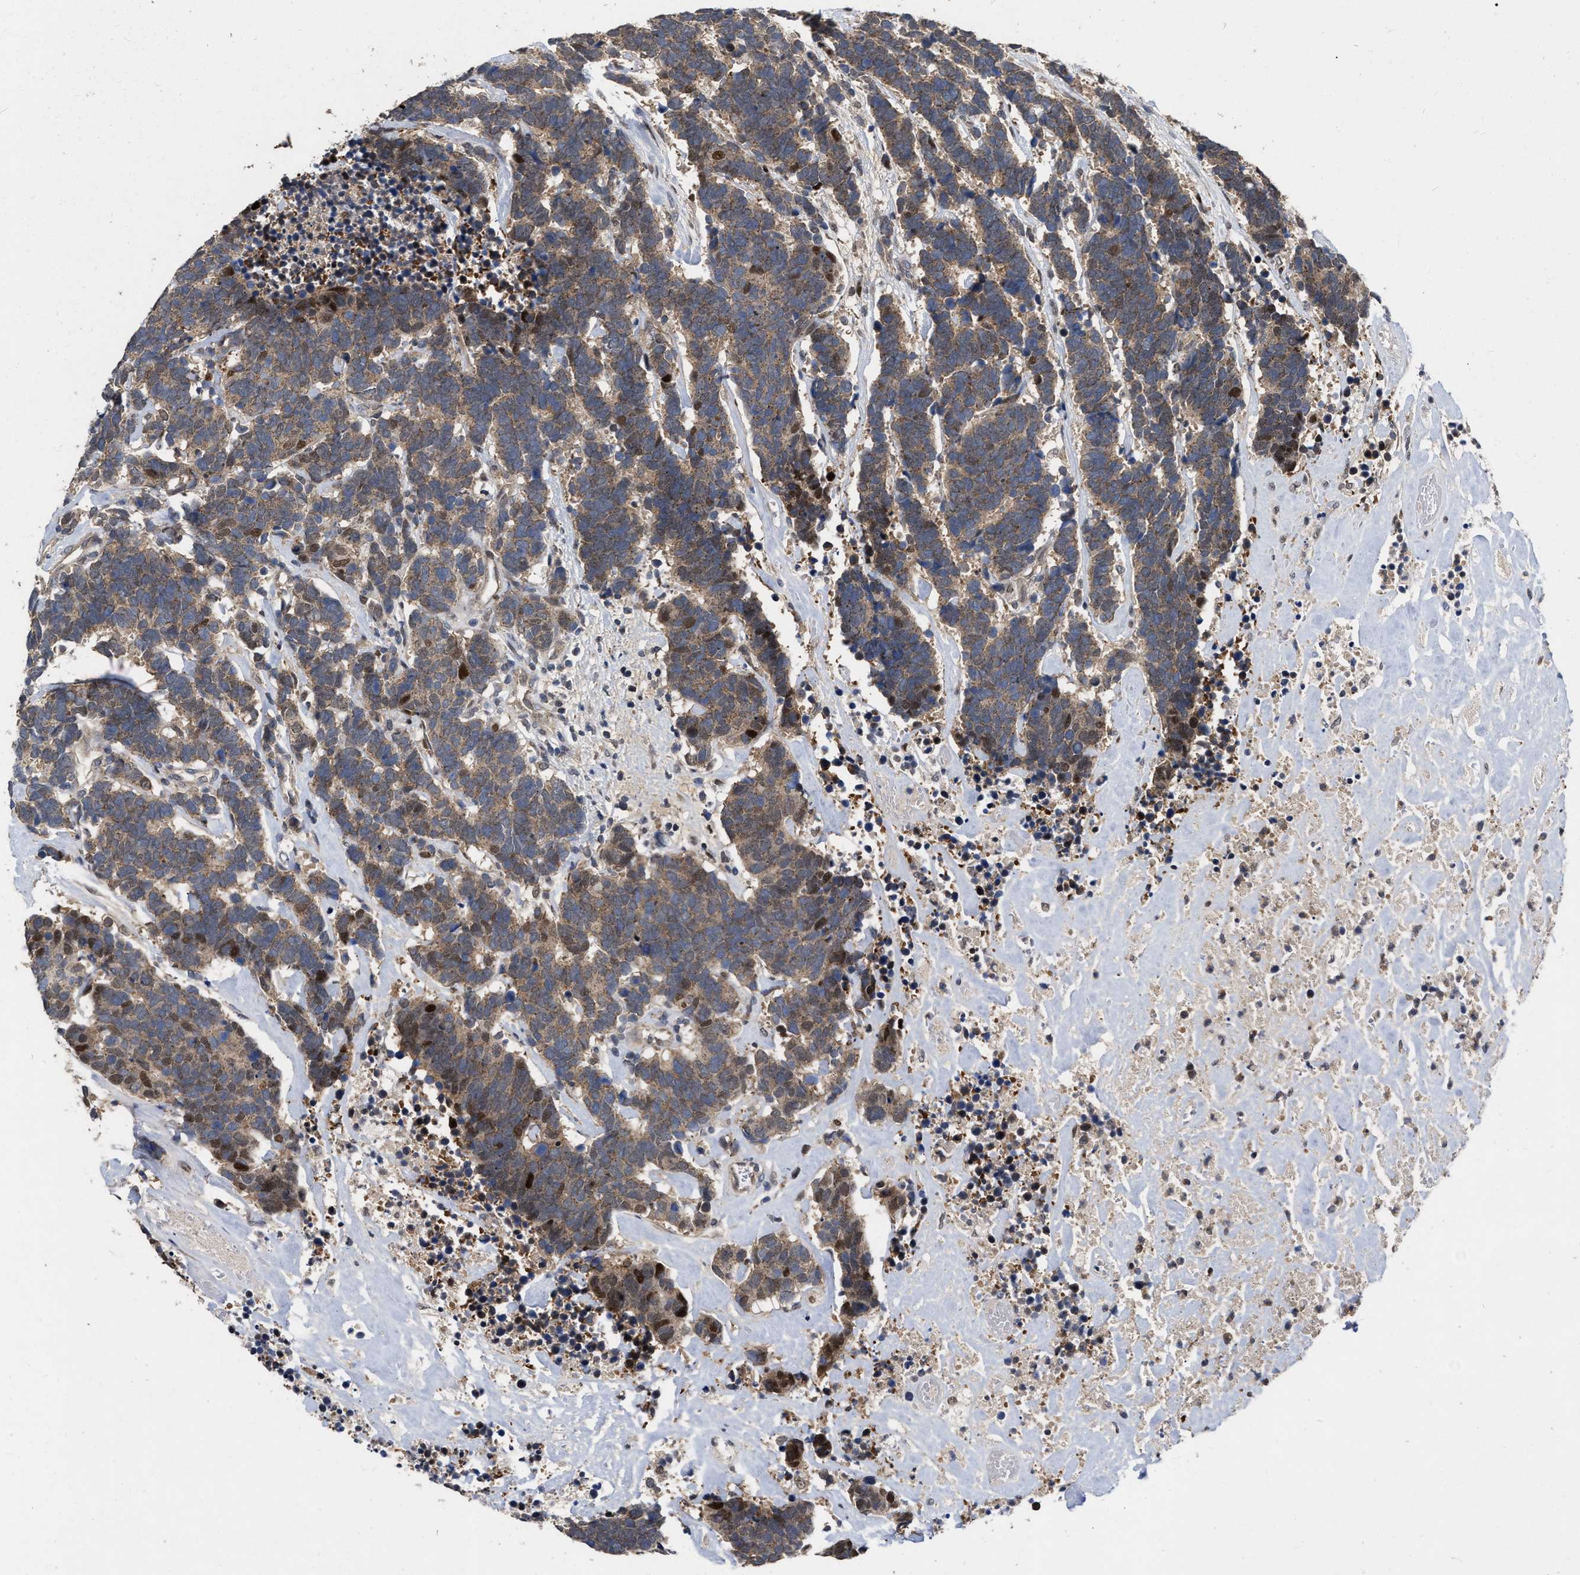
{"staining": {"intensity": "moderate", "quantity": ">75%", "location": "cytoplasmic/membranous"}, "tissue": "carcinoid", "cell_type": "Tumor cells", "image_type": "cancer", "snomed": [{"axis": "morphology", "description": "Carcinoma, NOS"}, {"axis": "morphology", "description": "Carcinoid, malignant, NOS"}, {"axis": "topography", "description": "Urinary bladder"}], "caption": "Tumor cells exhibit medium levels of moderate cytoplasmic/membranous positivity in about >75% of cells in carcinoid.", "gene": "MDM4", "patient": {"sex": "male", "age": 57}}